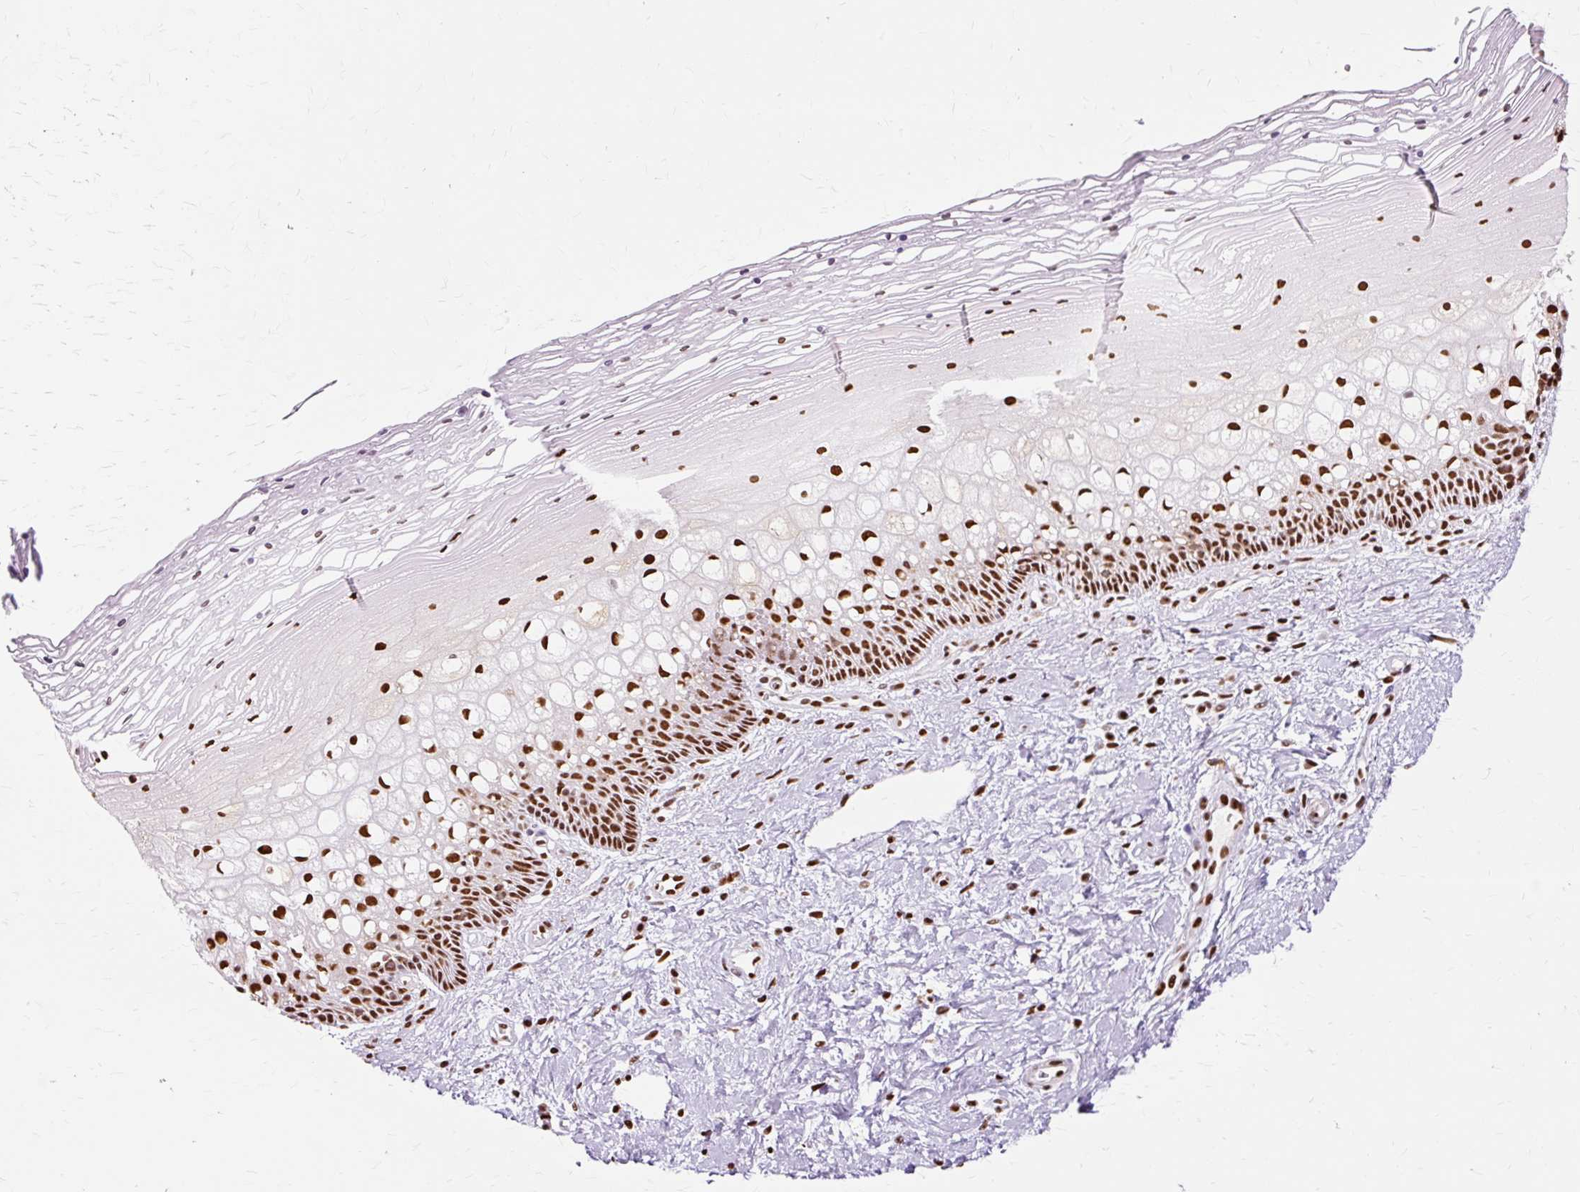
{"staining": {"intensity": "strong", "quantity": ">75%", "location": "nuclear"}, "tissue": "cervix", "cell_type": "Glandular cells", "image_type": "normal", "snomed": [{"axis": "morphology", "description": "Normal tissue, NOS"}, {"axis": "topography", "description": "Cervix"}], "caption": "The histopathology image displays a brown stain indicating the presence of a protein in the nuclear of glandular cells in cervix. (DAB (3,3'-diaminobenzidine) IHC, brown staining for protein, blue staining for nuclei).", "gene": "XRCC6", "patient": {"sex": "female", "age": 36}}